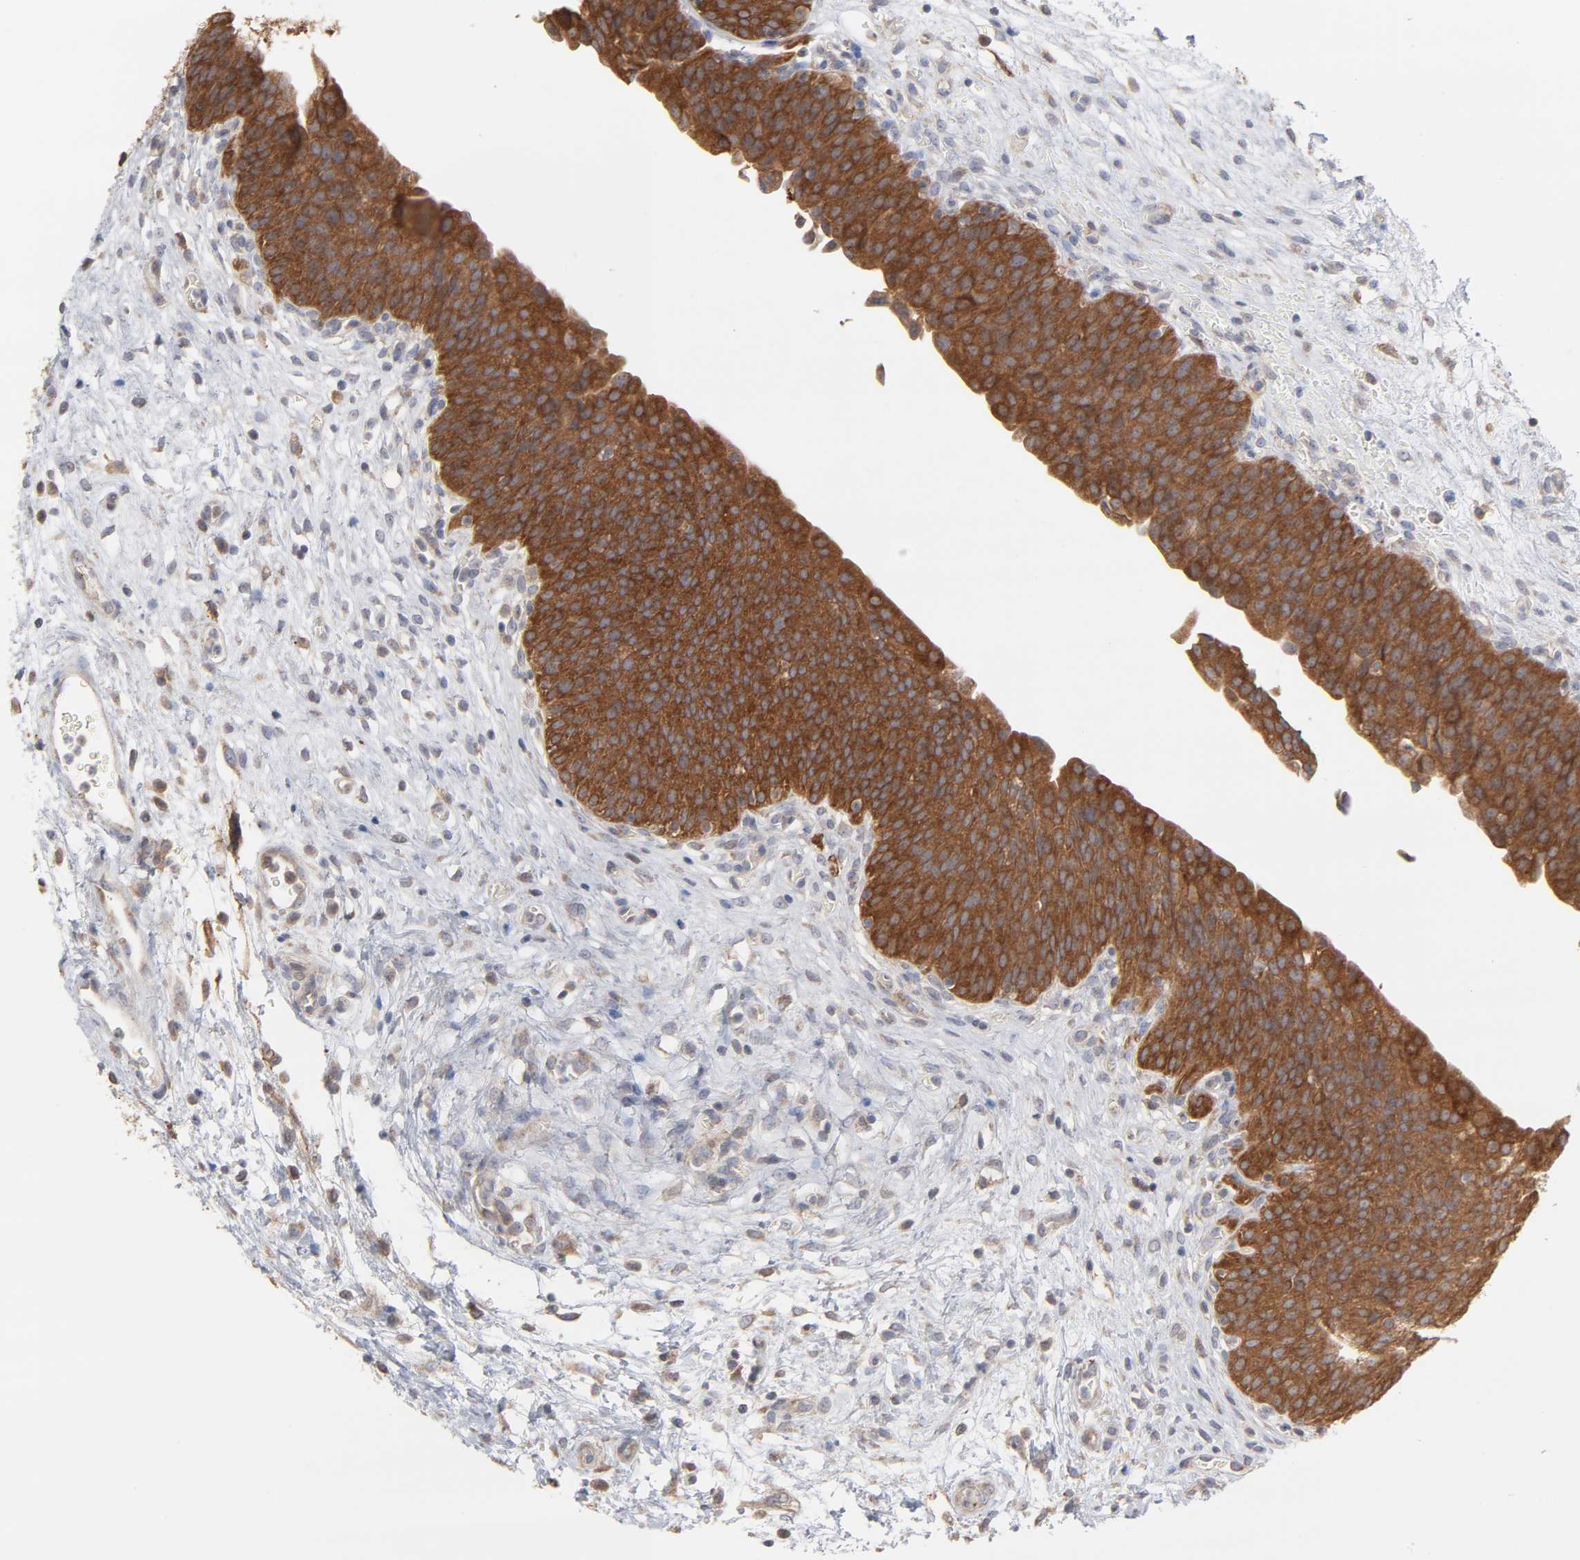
{"staining": {"intensity": "moderate", "quantity": ">75%", "location": "cytoplasmic/membranous"}, "tissue": "urinary bladder", "cell_type": "Urothelial cells", "image_type": "normal", "snomed": [{"axis": "morphology", "description": "Normal tissue, NOS"}, {"axis": "topography", "description": "Smooth muscle"}, {"axis": "topography", "description": "Urinary bladder"}], "caption": "Unremarkable urinary bladder displays moderate cytoplasmic/membranous positivity in about >75% of urothelial cells, visualized by immunohistochemistry. Using DAB (3,3'-diaminobenzidine) (brown) and hematoxylin (blue) stains, captured at high magnification using brightfield microscopy.", "gene": "PPFIBP2", "patient": {"sex": "male", "age": 35}}